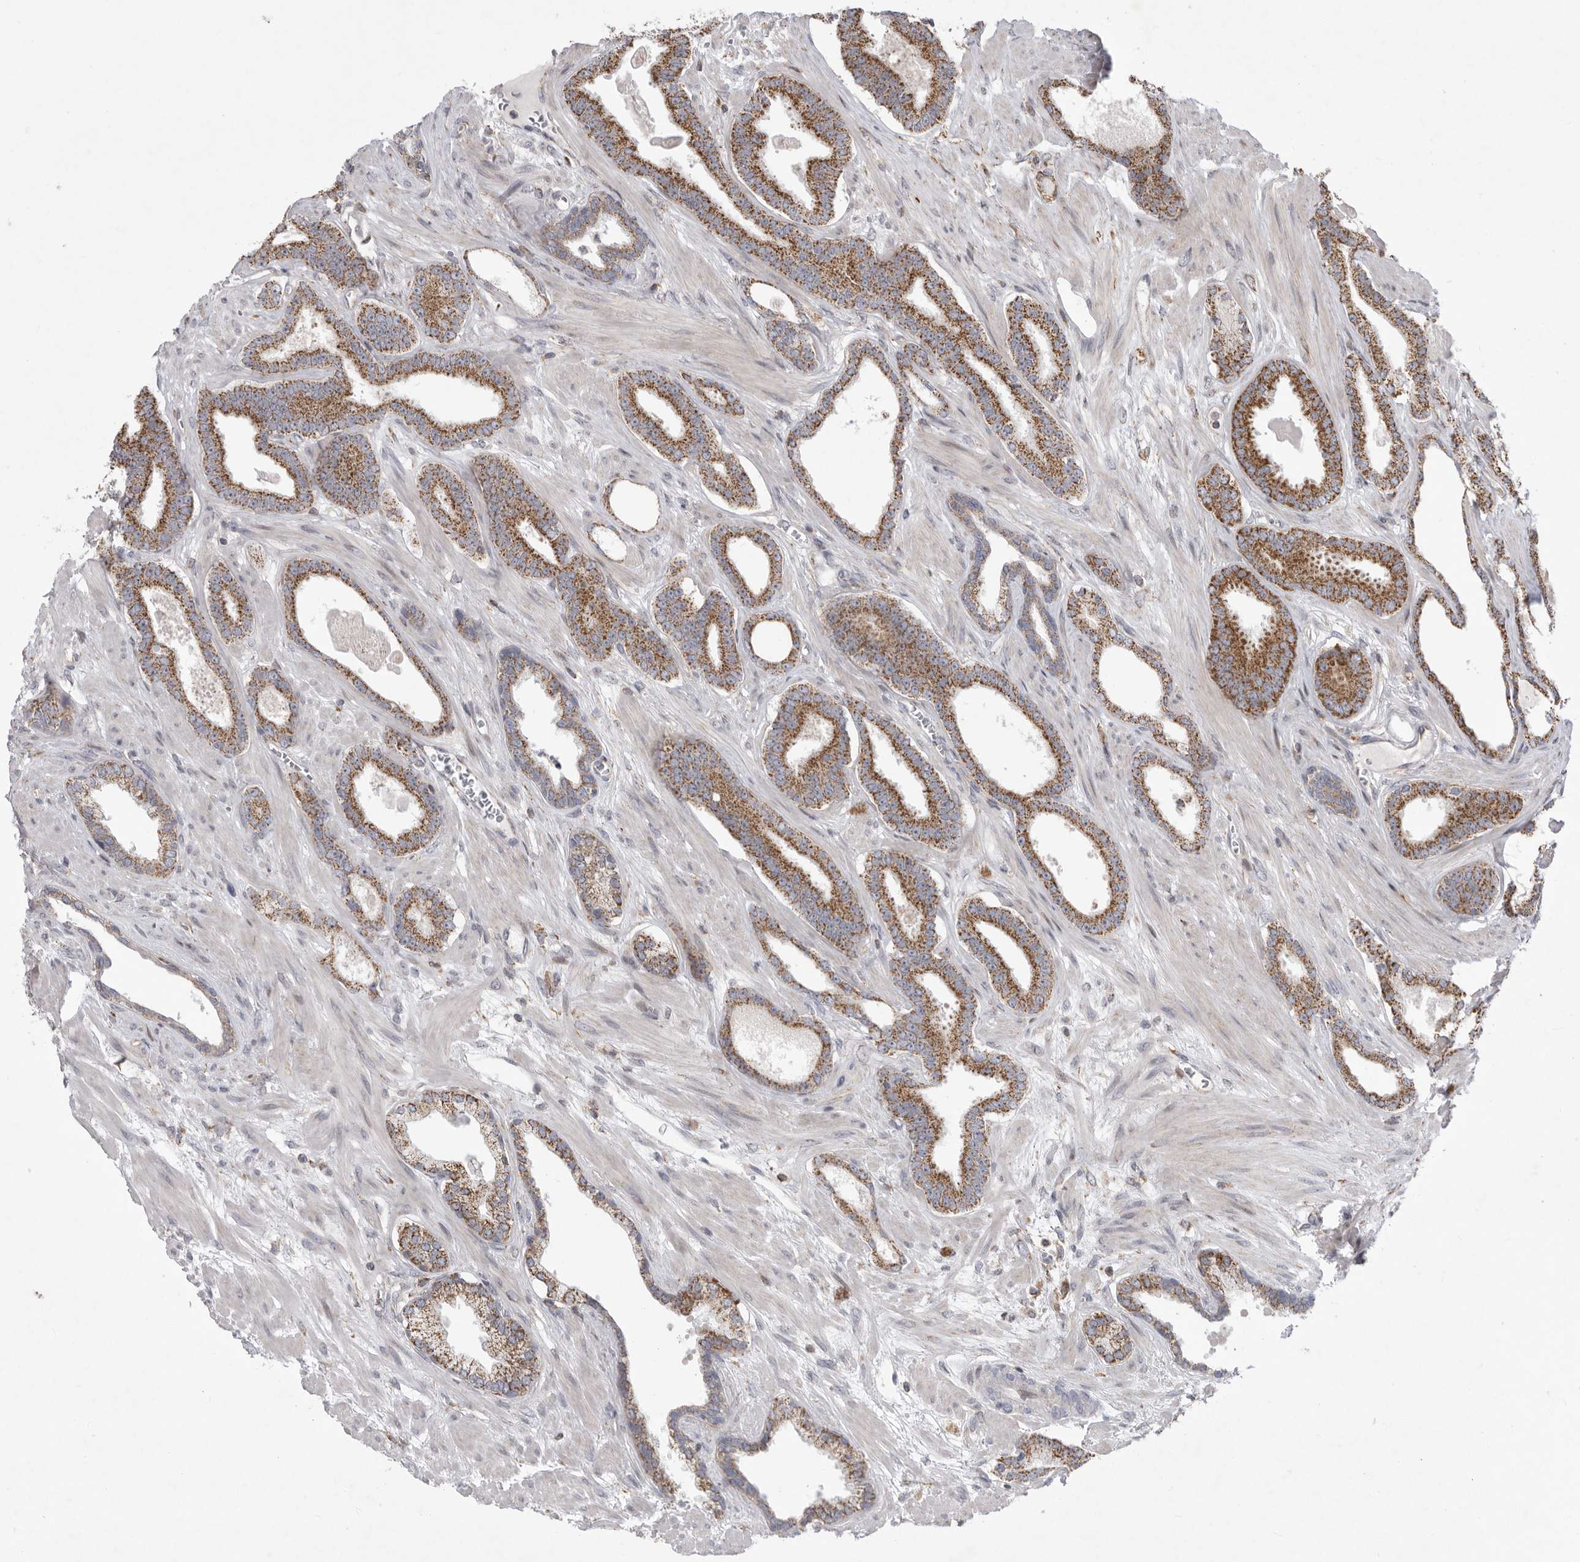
{"staining": {"intensity": "moderate", "quantity": ">75%", "location": "cytoplasmic/membranous"}, "tissue": "prostate cancer", "cell_type": "Tumor cells", "image_type": "cancer", "snomed": [{"axis": "morphology", "description": "Adenocarcinoma, Low grade"}, {"axis": "topography", "description": "Prostate"}], "caption": "High-power microscopy captured an immunohistochemistry (IHC) photomicrograph of low-grade adenocarcinoma (prostate), revealing moderate cytoplasmic/membranous staining in about >75% of tumor cells.", "gene": "MPZL1", "patient": {"sex": "male", "age": 70}}